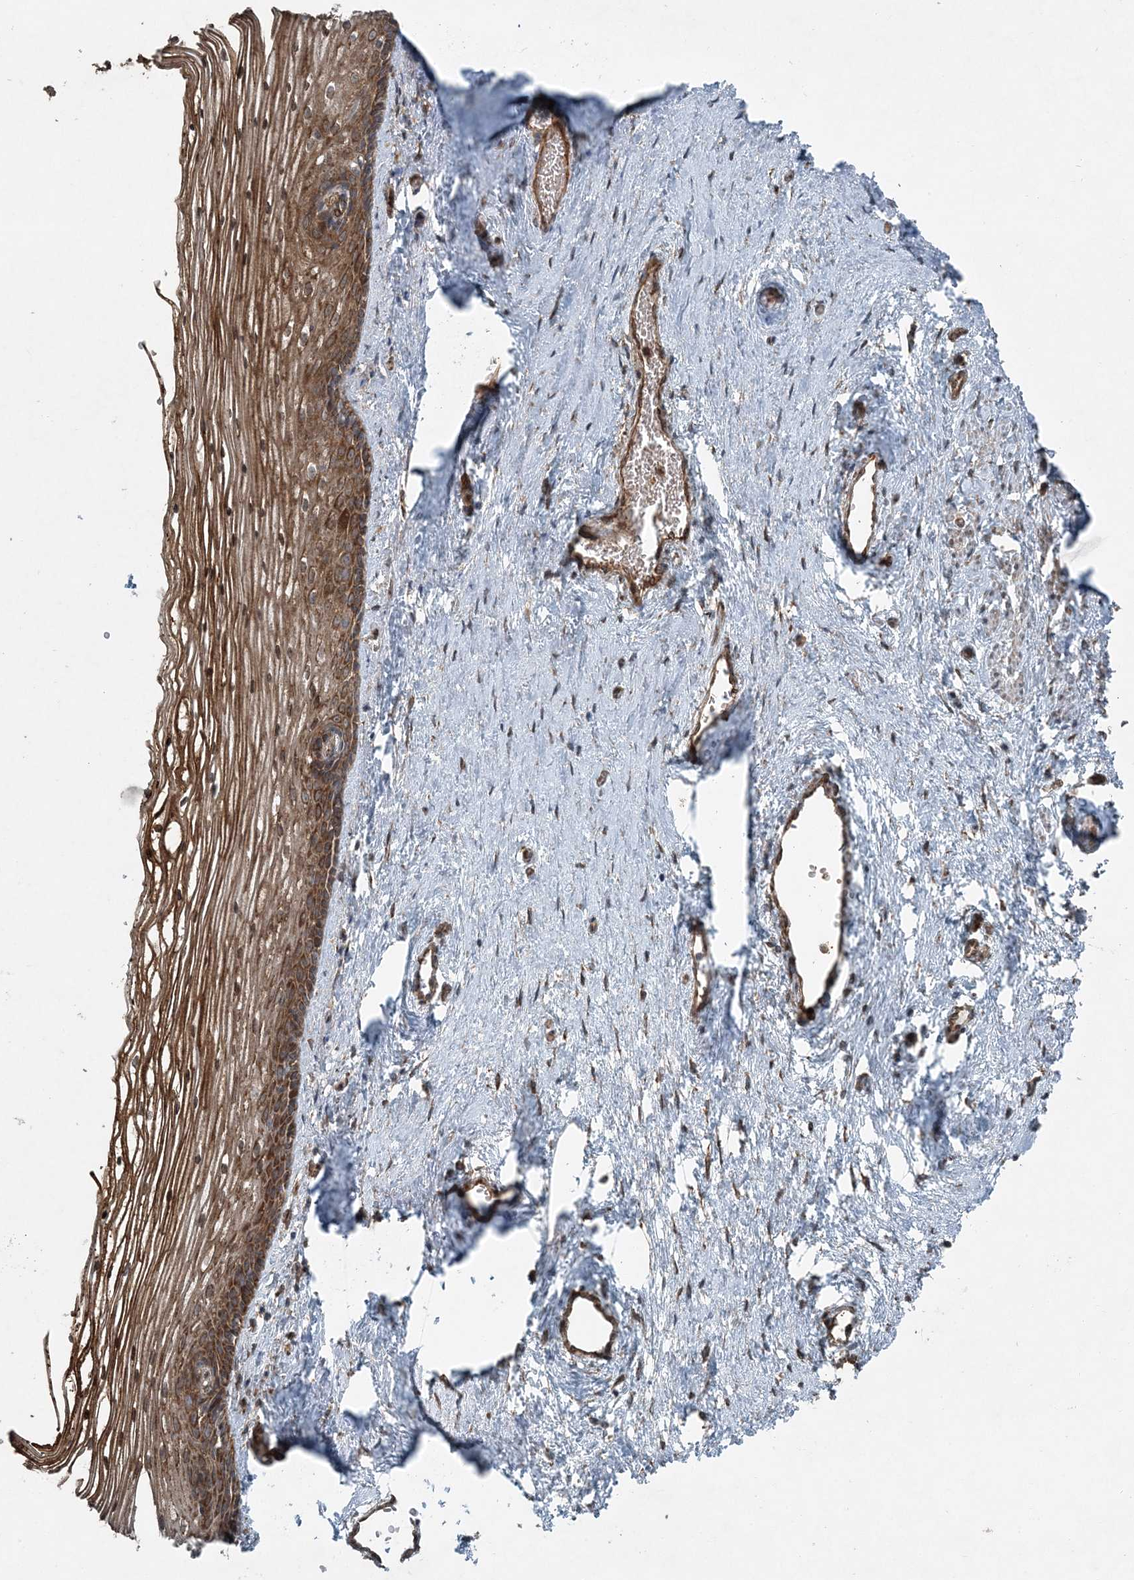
{"staining": {"intensity": "moderate", "quantity": ">75%", "location": "cytoplasmic/membranous"}, "tissue": "vagina", "cell_type": "Squamous epithelial cells", "image_type": "normal", "snomed": [{"axis": "morphology", "description": "Normal tissue, NOS"}, {"axis": "topography", "description": "Vagina"}], "caption": "High-power microscopy captured an IHC micrograph of benign vagina, revealing moderate cytoplasmic/membranous positivity in about >75% of squamous epithelial cells.", "gene": "COPS7B", "patient": {"sex": "female", "age": 46}}